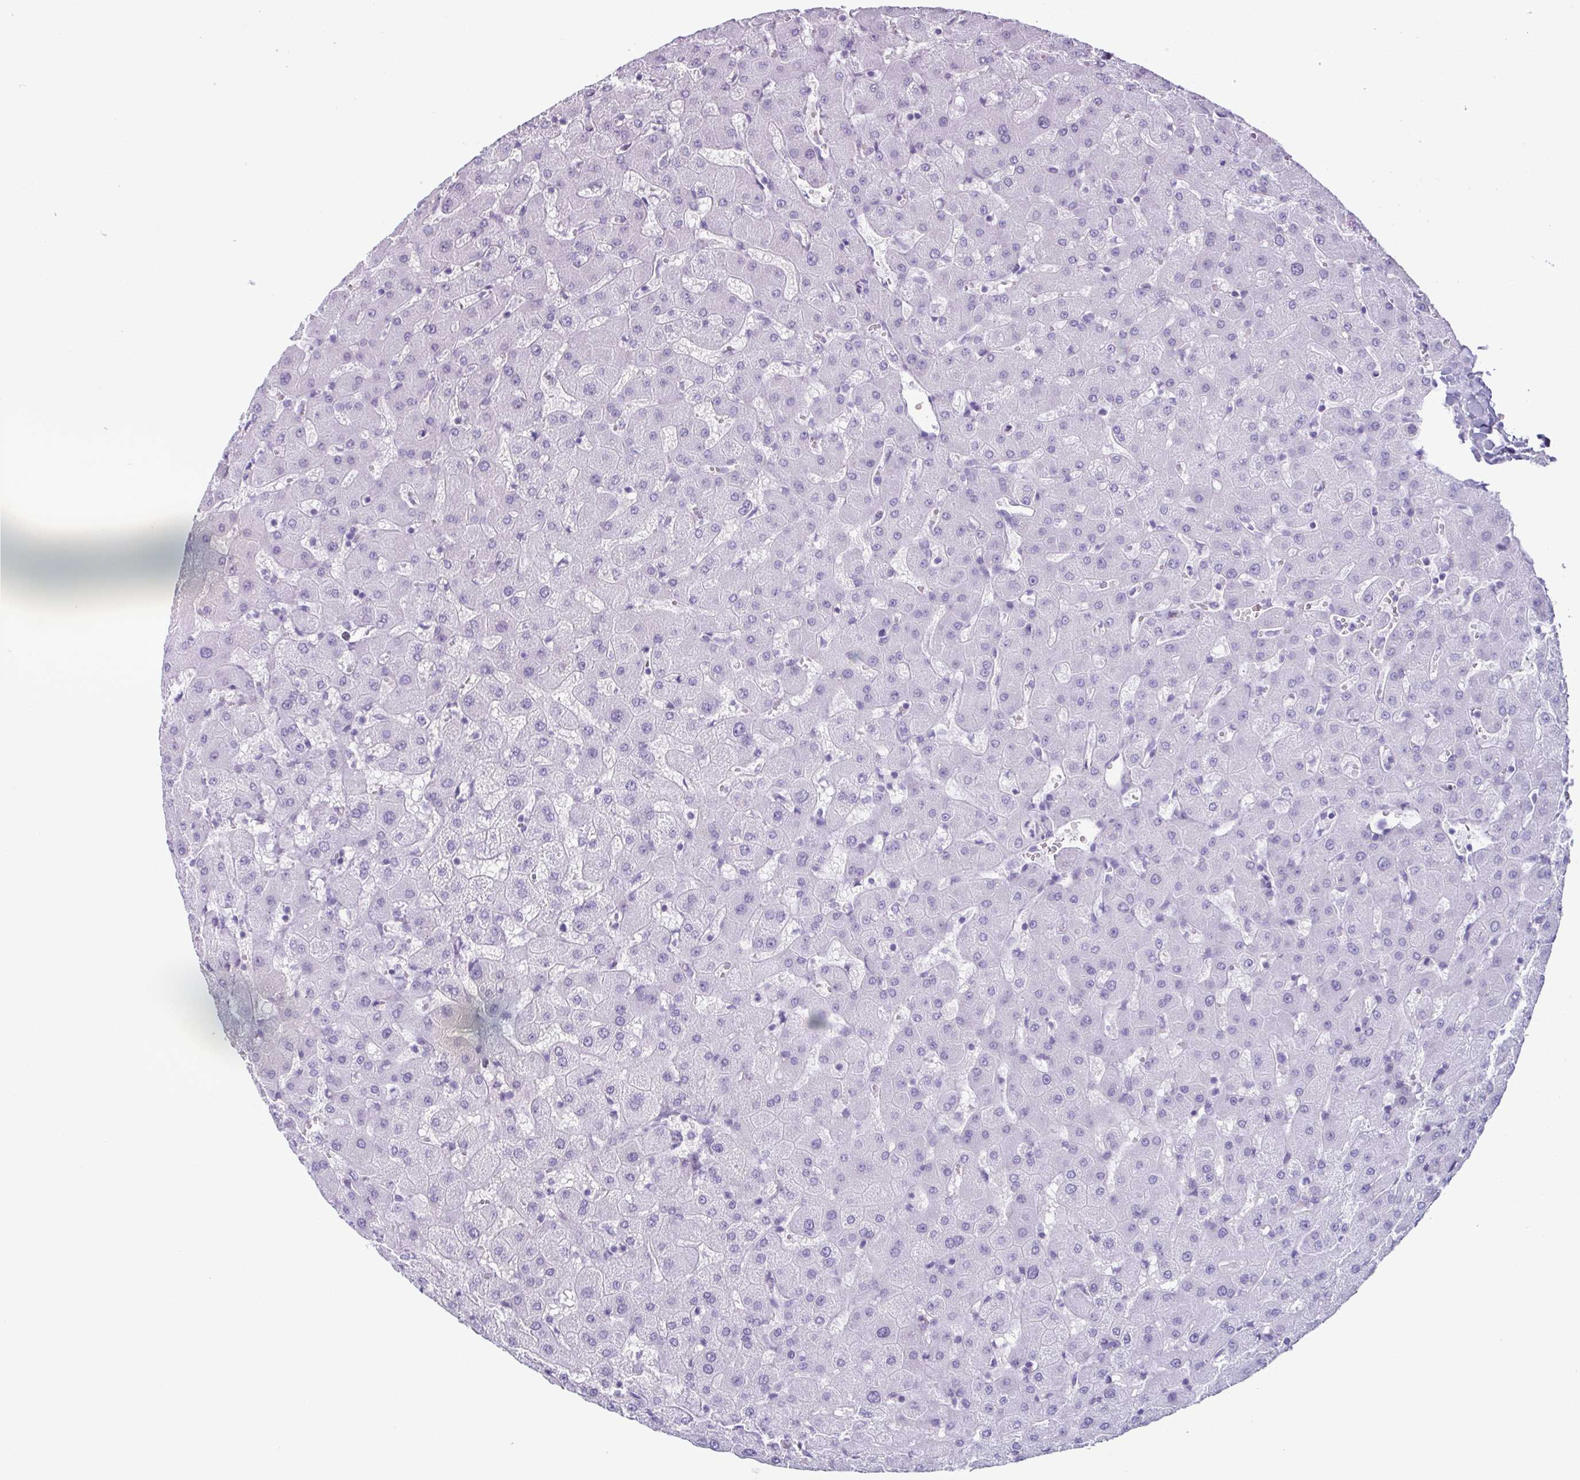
{"staining": {"intensity": "negative", "quantity": "none", "location": "none"}, "tissue": "liver", "cell_type": "Cholangiocytes", "image_type": "normal", "snomed": [{"axis": "morphology", "description": "Normal tissue, NOS"}, {"axis": "topography", "description": "Liver"}], "caption": "There is no significant positivity in cholangiocytes of liver. (Stains: DAB (3,3'-diaminobenzidine) immunohistochemistry with hematoxylin counter stain, Microscopy: brightfield microscopy at high magnification).", "gene": "ENKUR", "patient": {"sex": "female", "age": 63}}